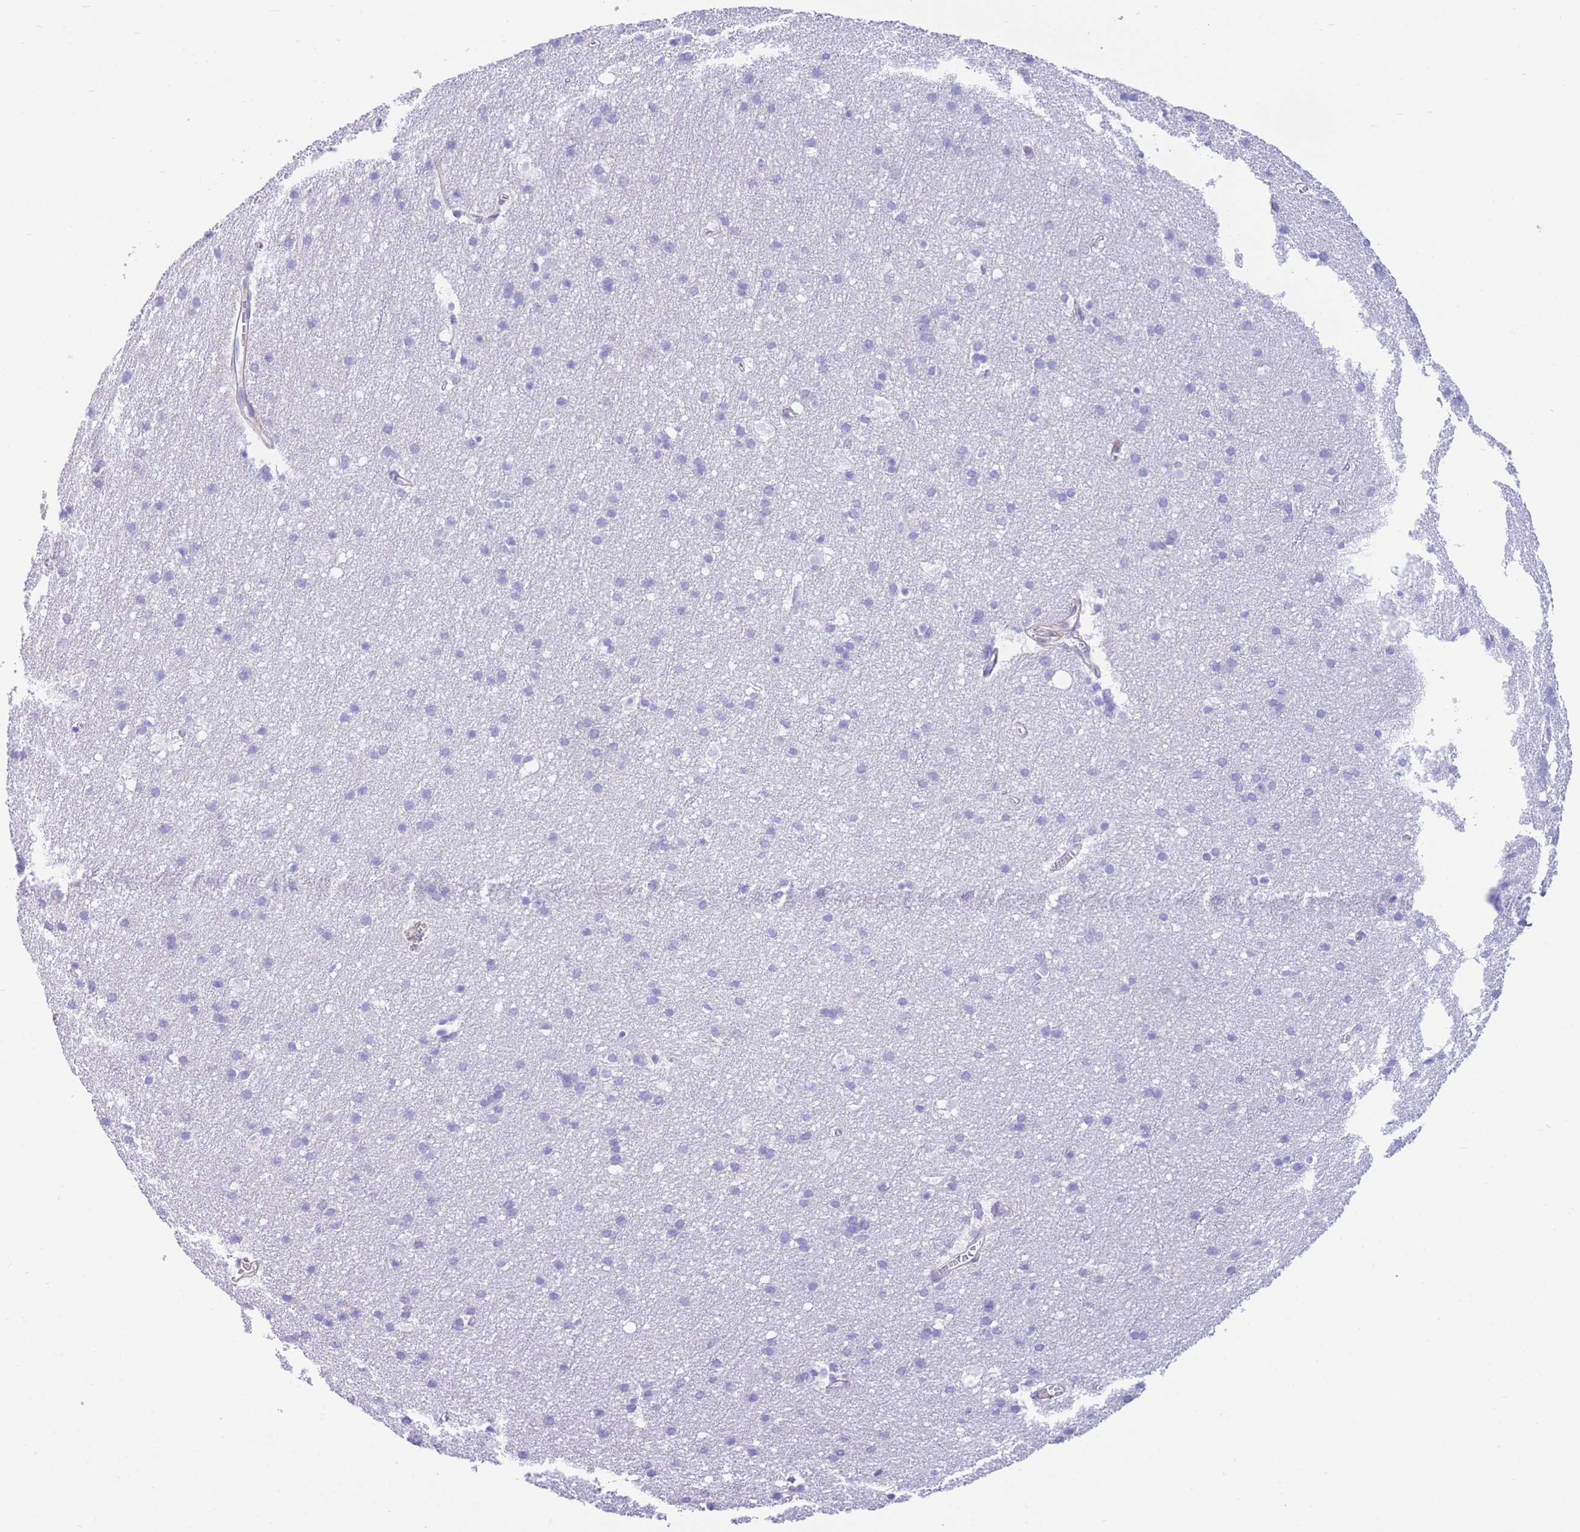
{"staining": {"intensity": "negative", "quantity": "none", "location": "none"}, "tissue": "cerebral cortex", "cell_type": "Endothelial cells", "image_type": "normal", "snomed": [{"axis": "morphology", "description": "Normal tissue, NOS"}, {"axis": "topography", "description": "Cerebral cortex"}], "caption": "IHC of unremarkable human cerebral cortex reveals no expression in endothelial cells.", "gene": "PLBD1", "patient": {"sex": "male", "age": 54}}